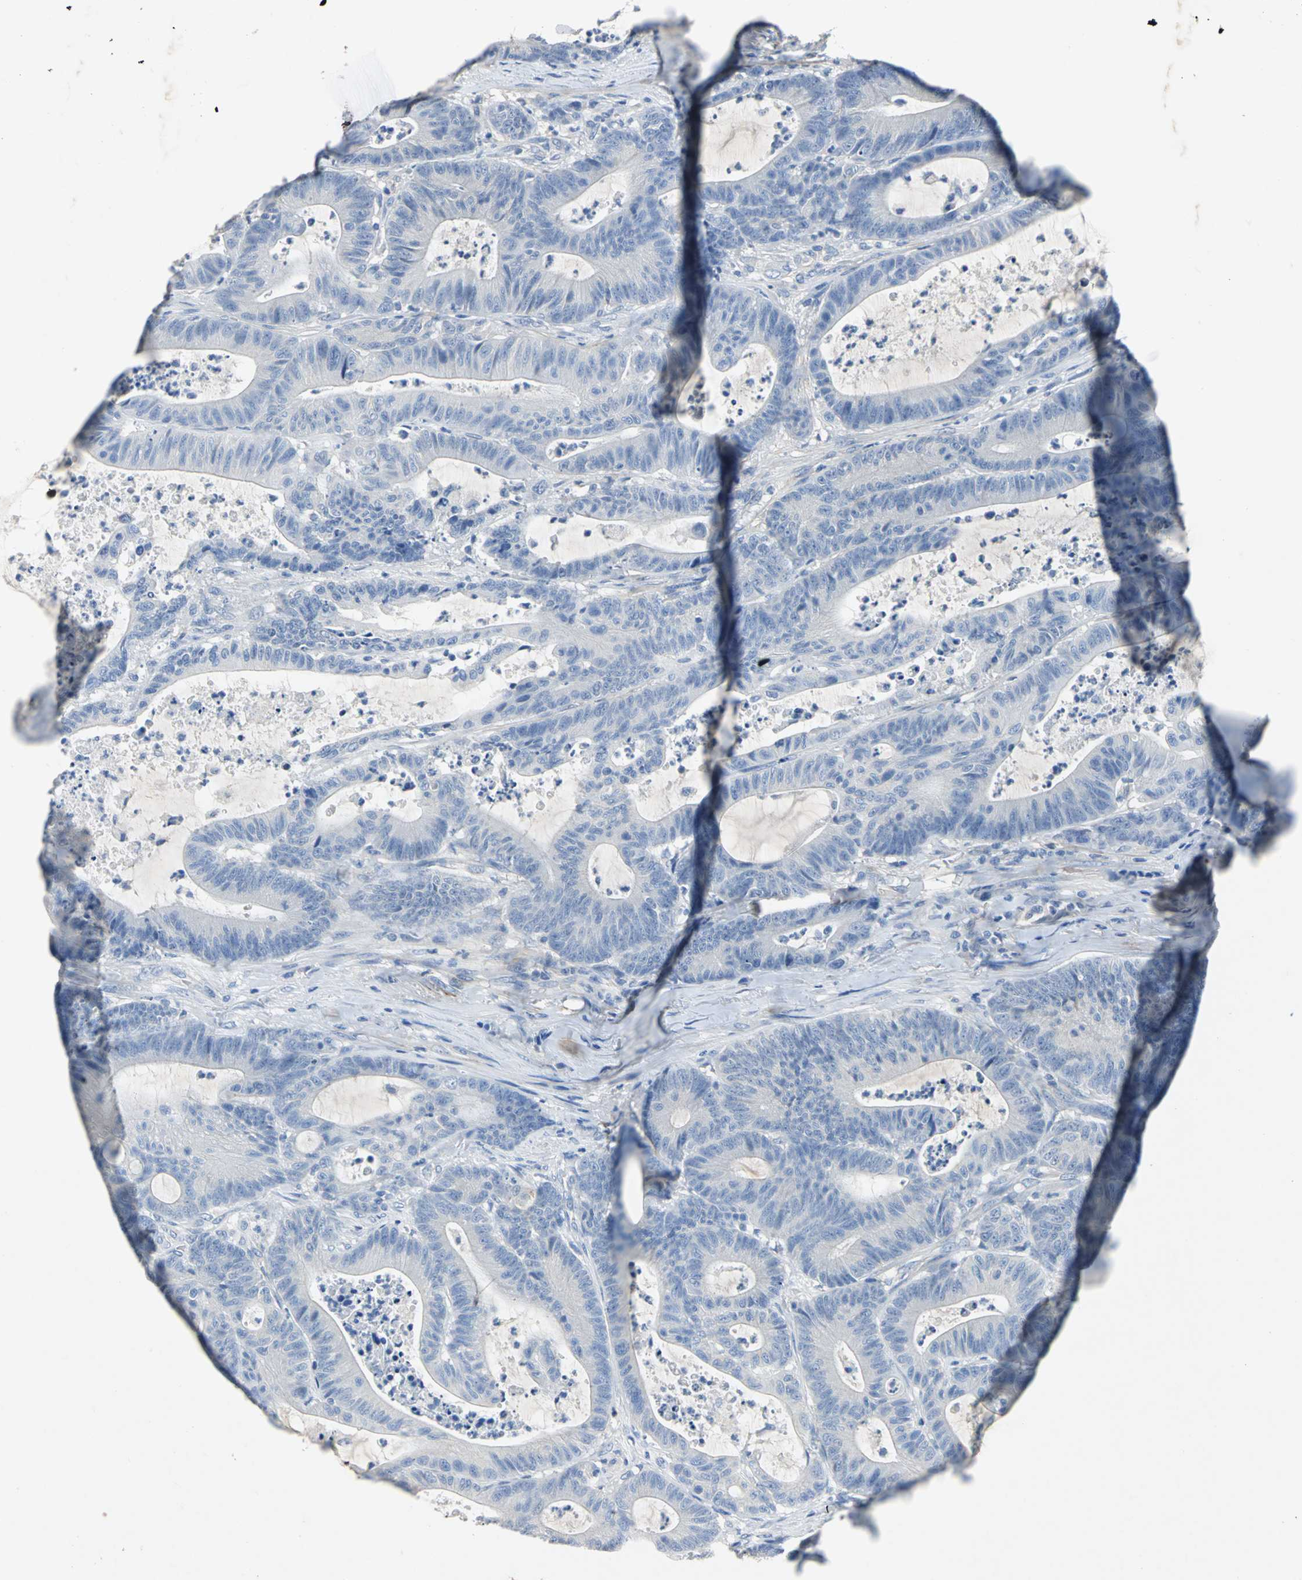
{"staining": {"intensity": "negative", "quantity": "none", "location": "none"}, "tissue": "colorectal cancer", "cell_type": "Tumor cells", "image_type": "cancer", "snomed": [{"axis": "morphology", "description": "Adenocarcinoma, NOS"}, {"axis": "topography", "description": "Colon"}], "caption": "High power microscopy image of an immunohistochemistry (IHC) micrograph of colorectal cancer (adenocarcinoma), revealing no significant expression in tumor cells.", "gene": "EFNB3", "patient": {"sex": "female", "age": 84}}